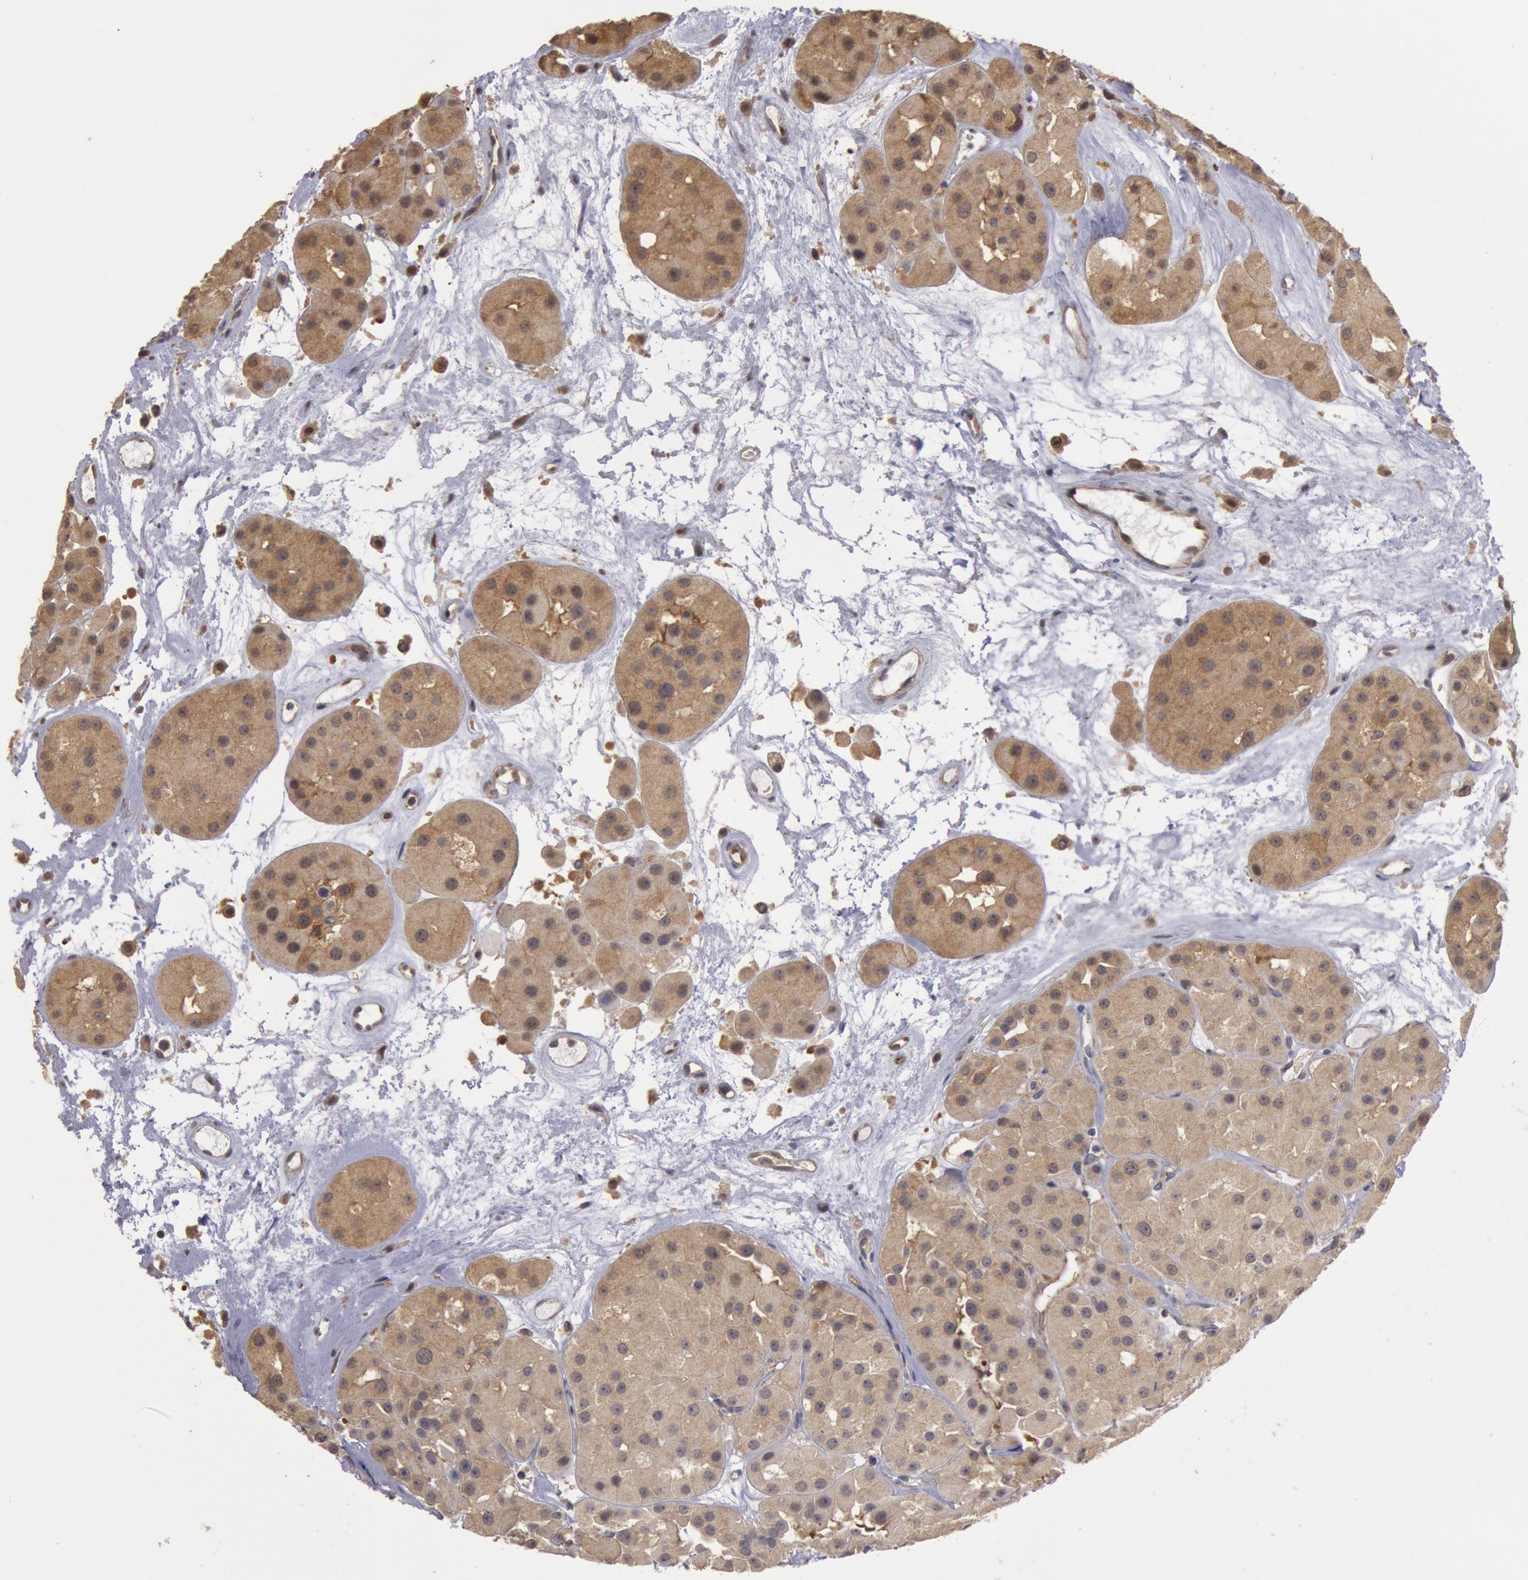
{"staining": {"intensity": "weak", "quantity": ">75%", "location": "cytoplasmic/membranous"}, "tissue": "renal cancer", "cell_type": "Tumor cells", "image_type": "cancer", "snomed": [{"axis": "morphology", "description": "Adenocarcinoma, uncertain malignant potential"}, {"axis": "topography", "description": "Kidney"}], "caption": "Adenocarcinoma,  uncertain malignant potential (renal) stained with IHC exhibits weak cytoplasmic/membranous expression in about >75% of tumor cells.", "gene": "USP14", "patient": {"sex": "male", "age": 63}}